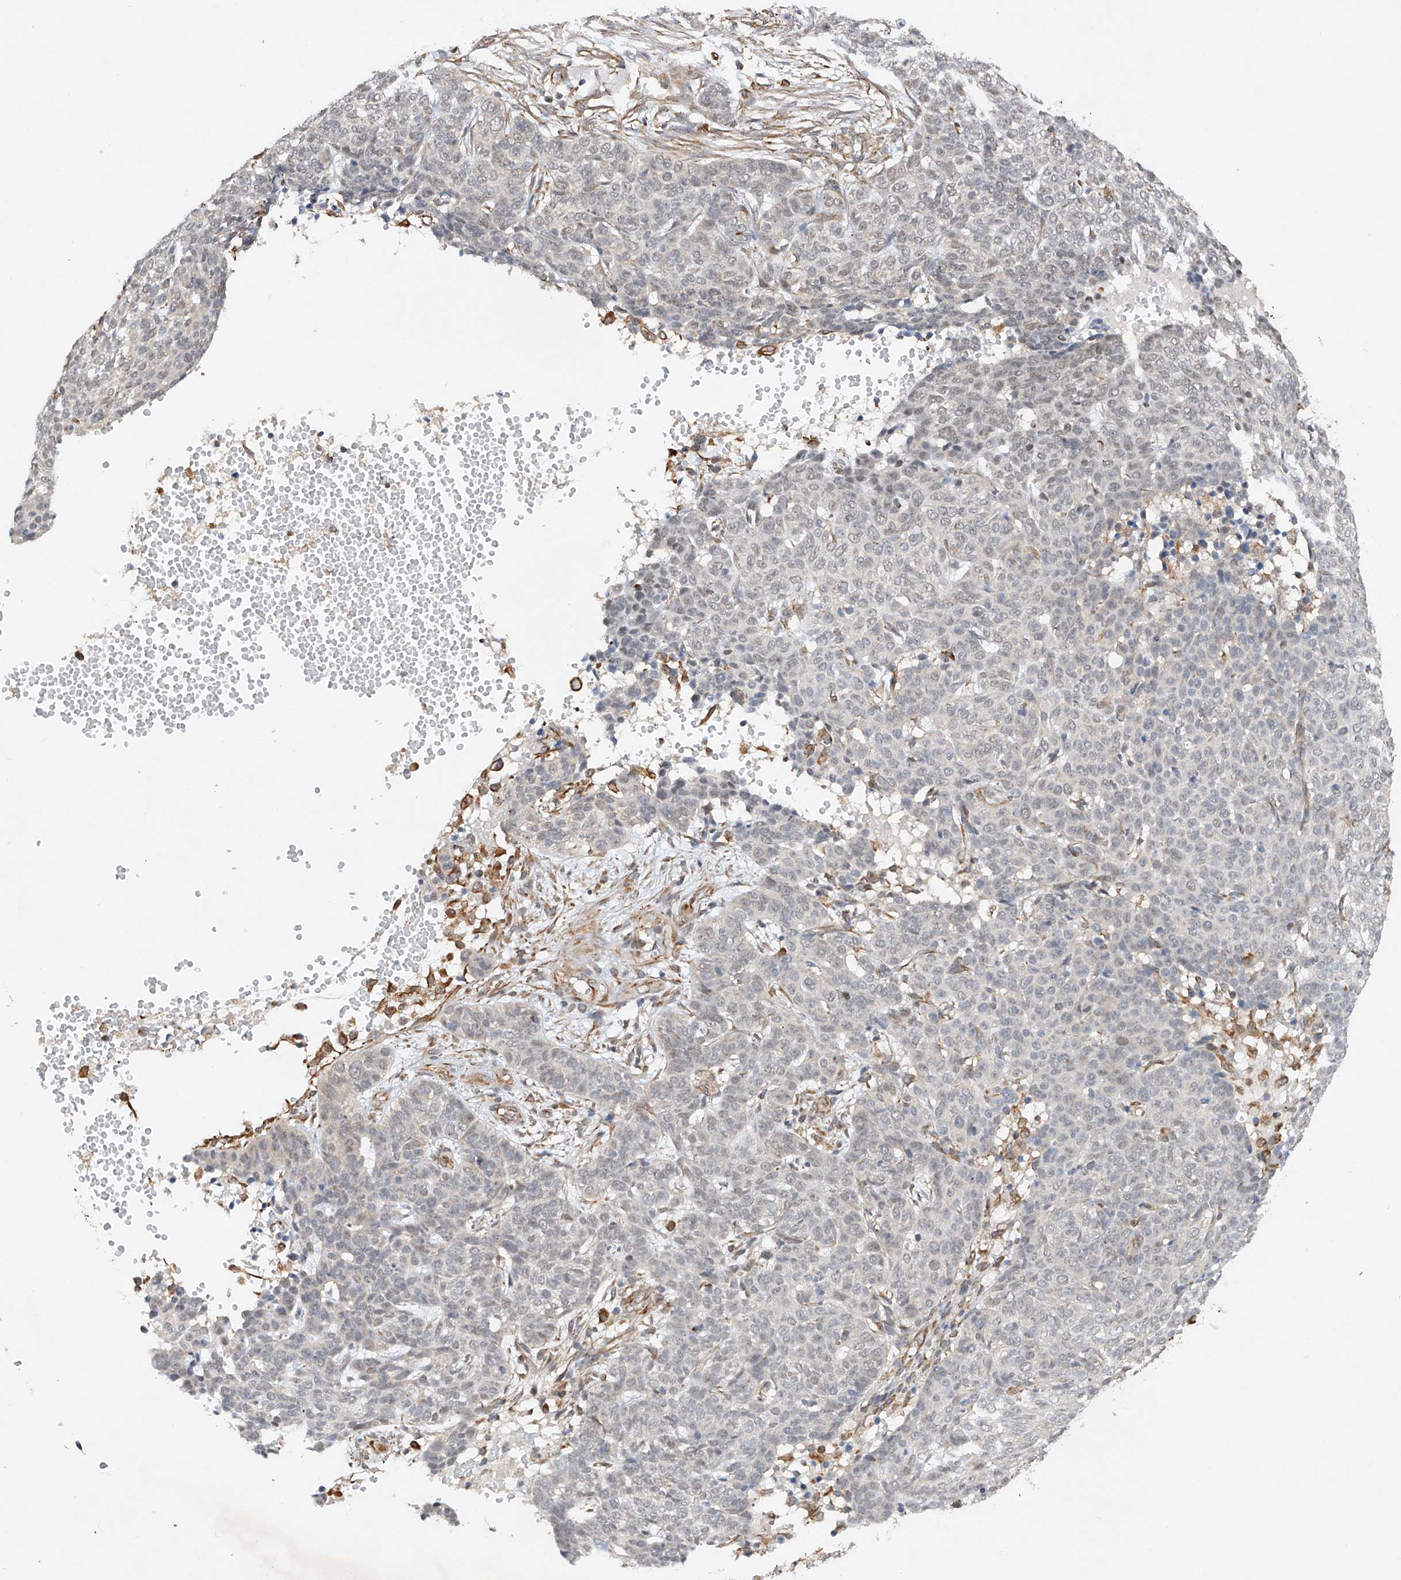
{"staining": {"intensity": "negative", "quantity": "none", "location": "none"}, "tissue": "skin cancer", "cell_type": "Tumor cells", "image_type": "cancer", "snomed": [{"axis": "morphology", "description": "Basal cell carcinoma"}, {"axis": "topography", "description": "Skin"}], "caption": "Protein analysis of basal cell carcinoma (skin) displays no significant staining in tumor cells. Brightfield microscopy of IHC stained with DAB (brown) and hematoxylin (blue), captured at high magnification.", "gene": "AMD1", "patient": {"sex": "male", "age": 85}}